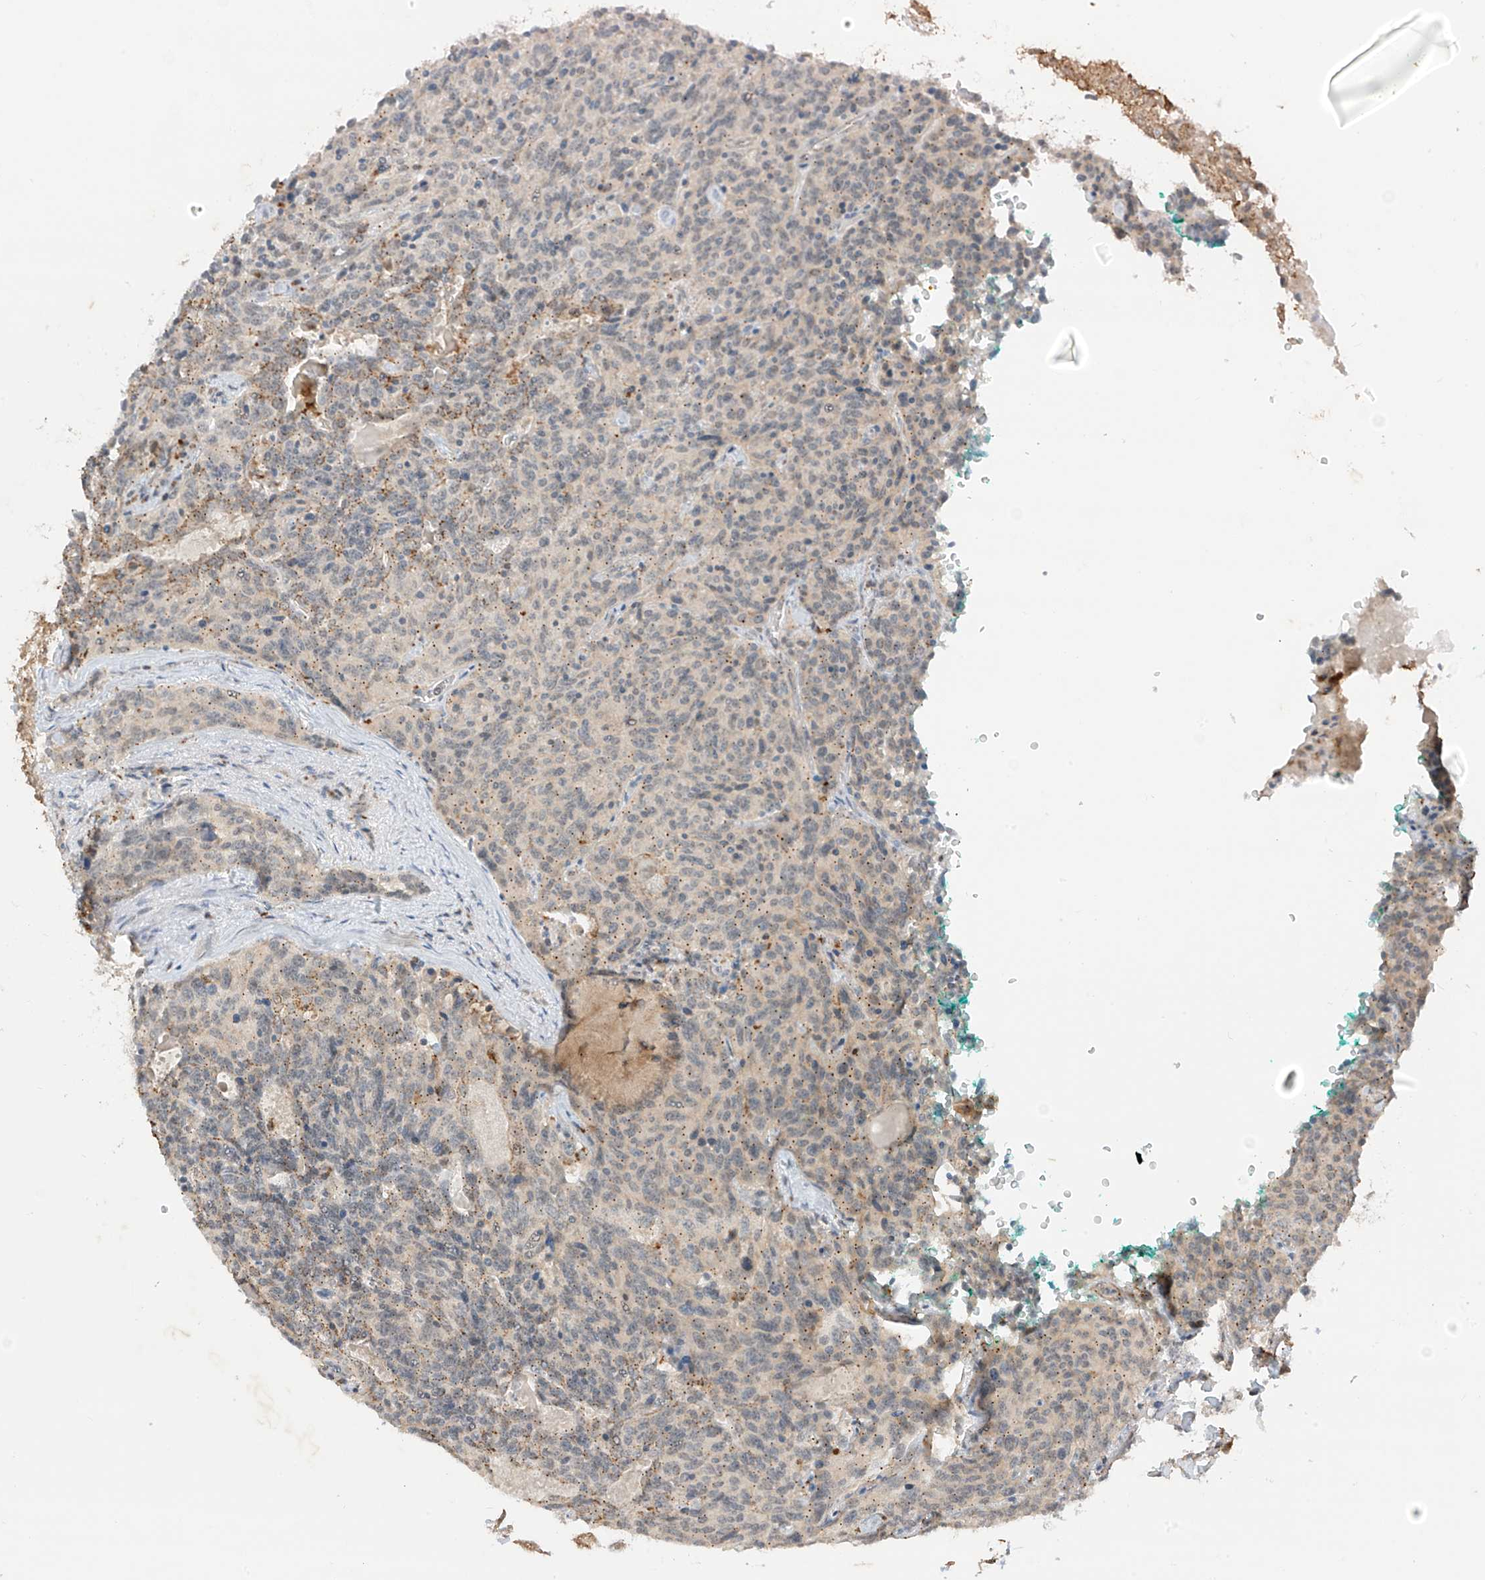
{"staining": {"intensity": "moderate", "quantity": "25%-75%", "location": "cytoplasmic/membranous"}, "tissue": "carcinoid", "cell_type": "Tumor cells", "image_type": "cancer", "snomed": [{"axis": "morphology", "description": "Carcinoid, malignant, NOS"}, {"axis": "topography", "description": "Lung"}], "caption": "An image of carcinoid stained for a protein demonstrates moderate cytoplasmic/membranous brown staining in tumor cells.", "gene": "N4BP3", "patient": {"sex": "female", "age": 46}}